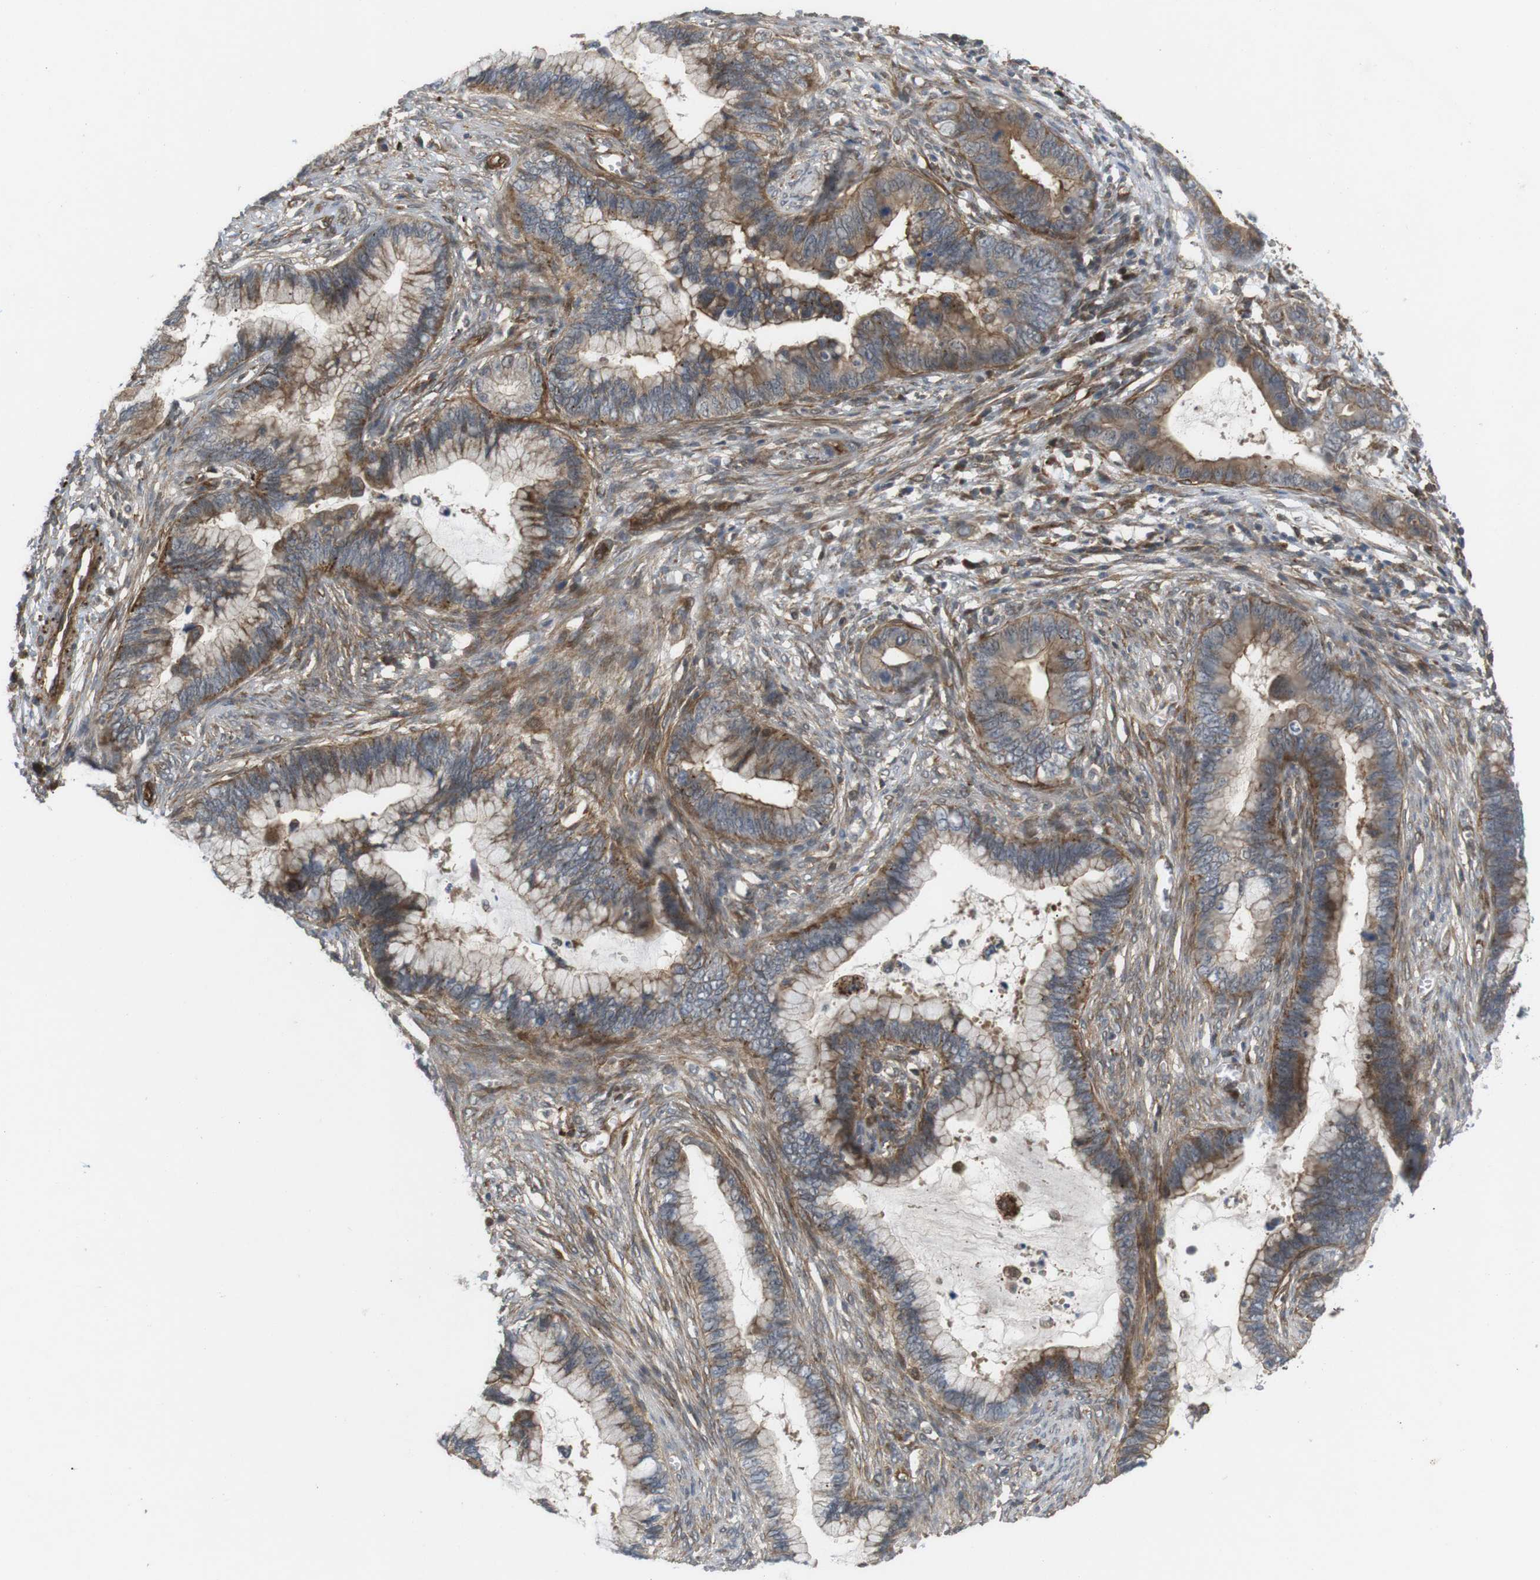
{"staining": {"intensity": "moderate", "quantity": "25%-75%", "location": "cytoplasmic/membranous"}, "tissue": "cervical cancer", "cell_type": "Tumor cells", "image_type": "cancer", "snomed": [{"axis": "morphology", "description": "Adenocarcinoma, NOS"}, {"axis": "topography", "description": "Cervix"}], "caption": "Protein analysis of adenocarcinoma (cervical) tissue reveals moderate cytoplasmic/membranous staining in about 25%-75% of tumor cells. The protein of interest is shown in brown color, while the nuclei are stained blue.", "gene": "KANK2", "patient": {"sex": "female", "age": 44}}